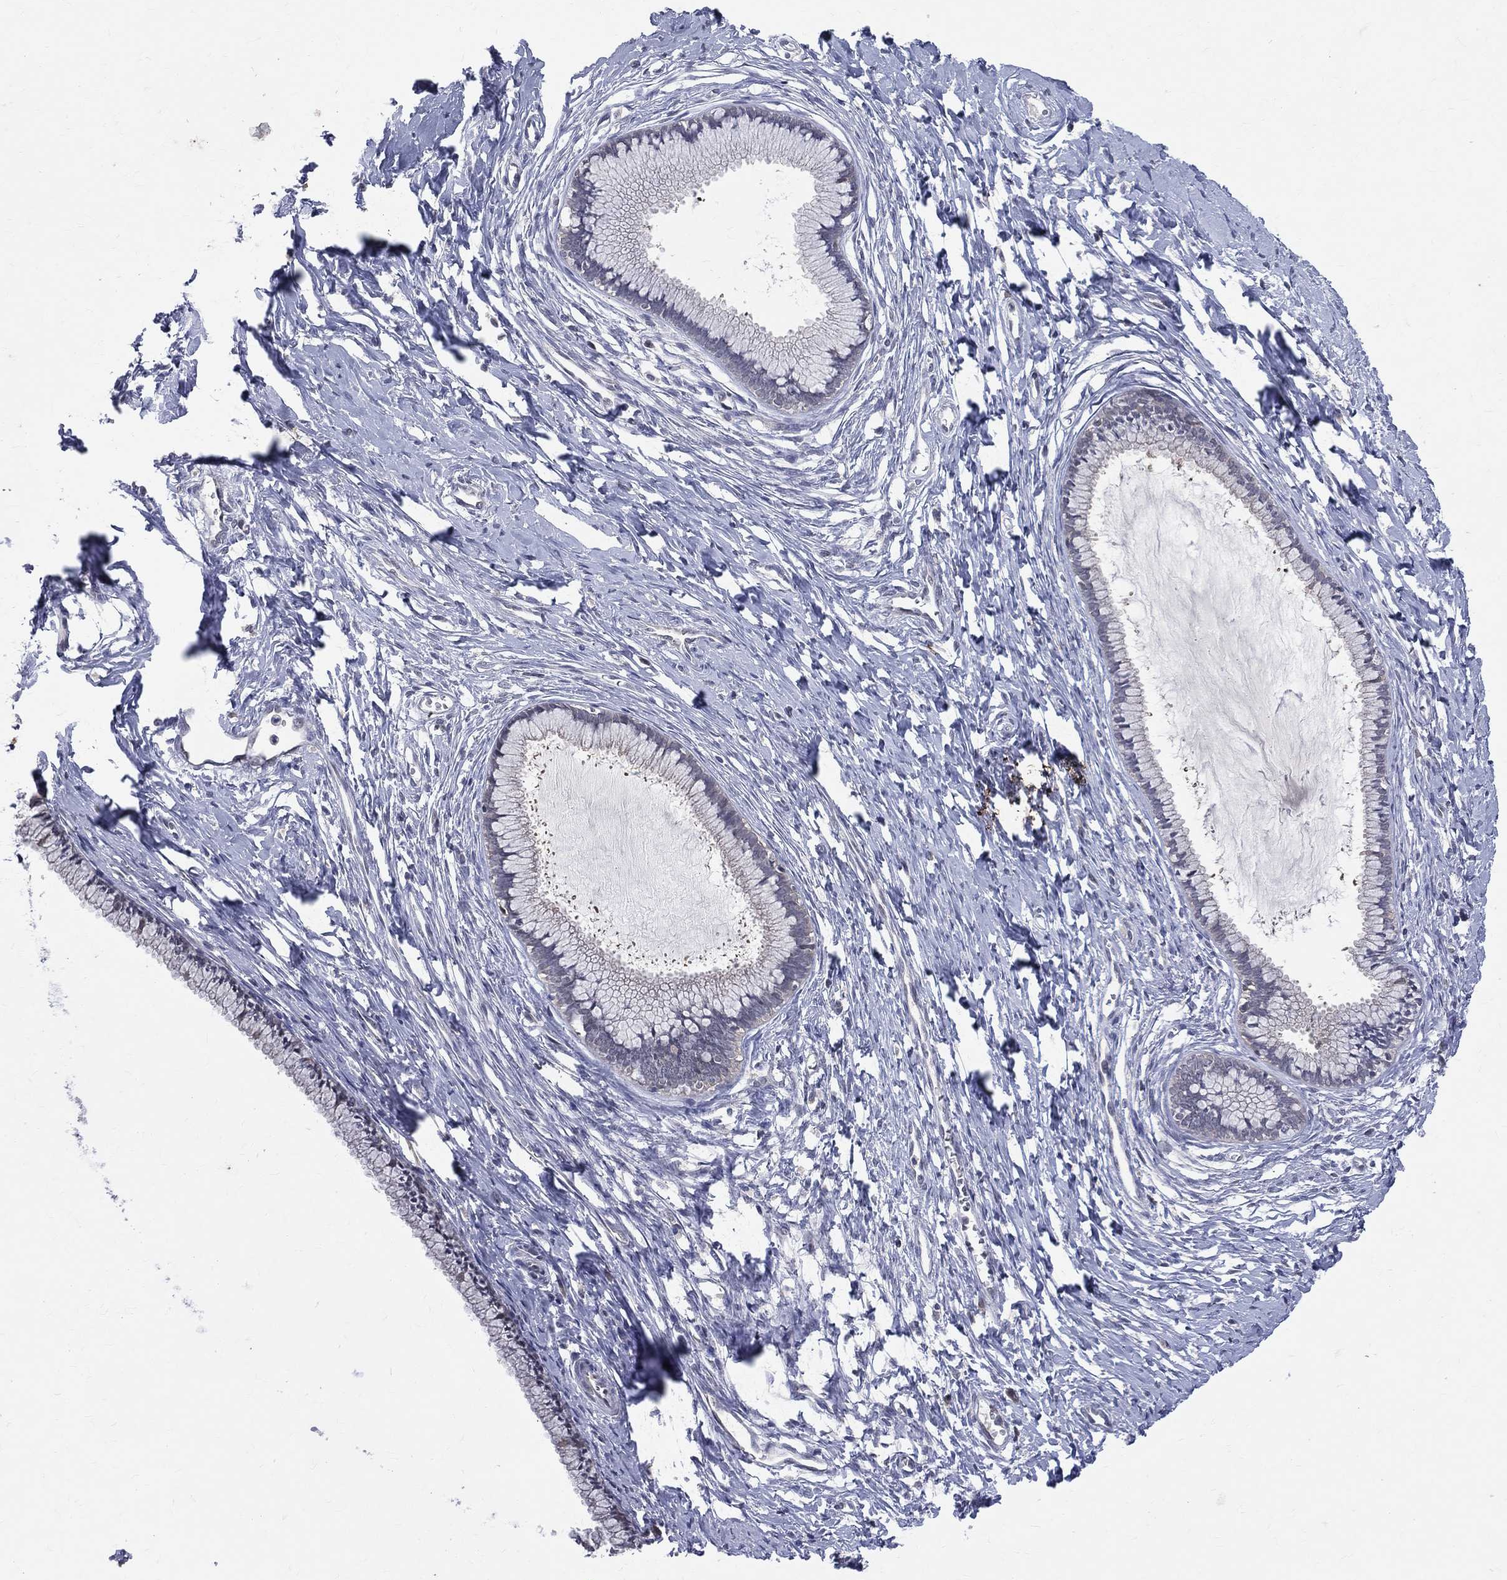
{"staining": {"intensity": "negative", "quantity": "none", "location": "none"}, "tissue": "cervix", "cell_type": "Glandular cells", "image_type": "normal", "snomed": [{"axis": "morphology", "description": "Normal tissue, NOS"}, {"axis": "topography", "description": "Cervix"}], "caption": "This is a photomicrograph of IHC staining of benign cervix, which shows no positivity in glandular cells.", "gene": "DLG4", "patient": {"sex": "female", "age": 40}}